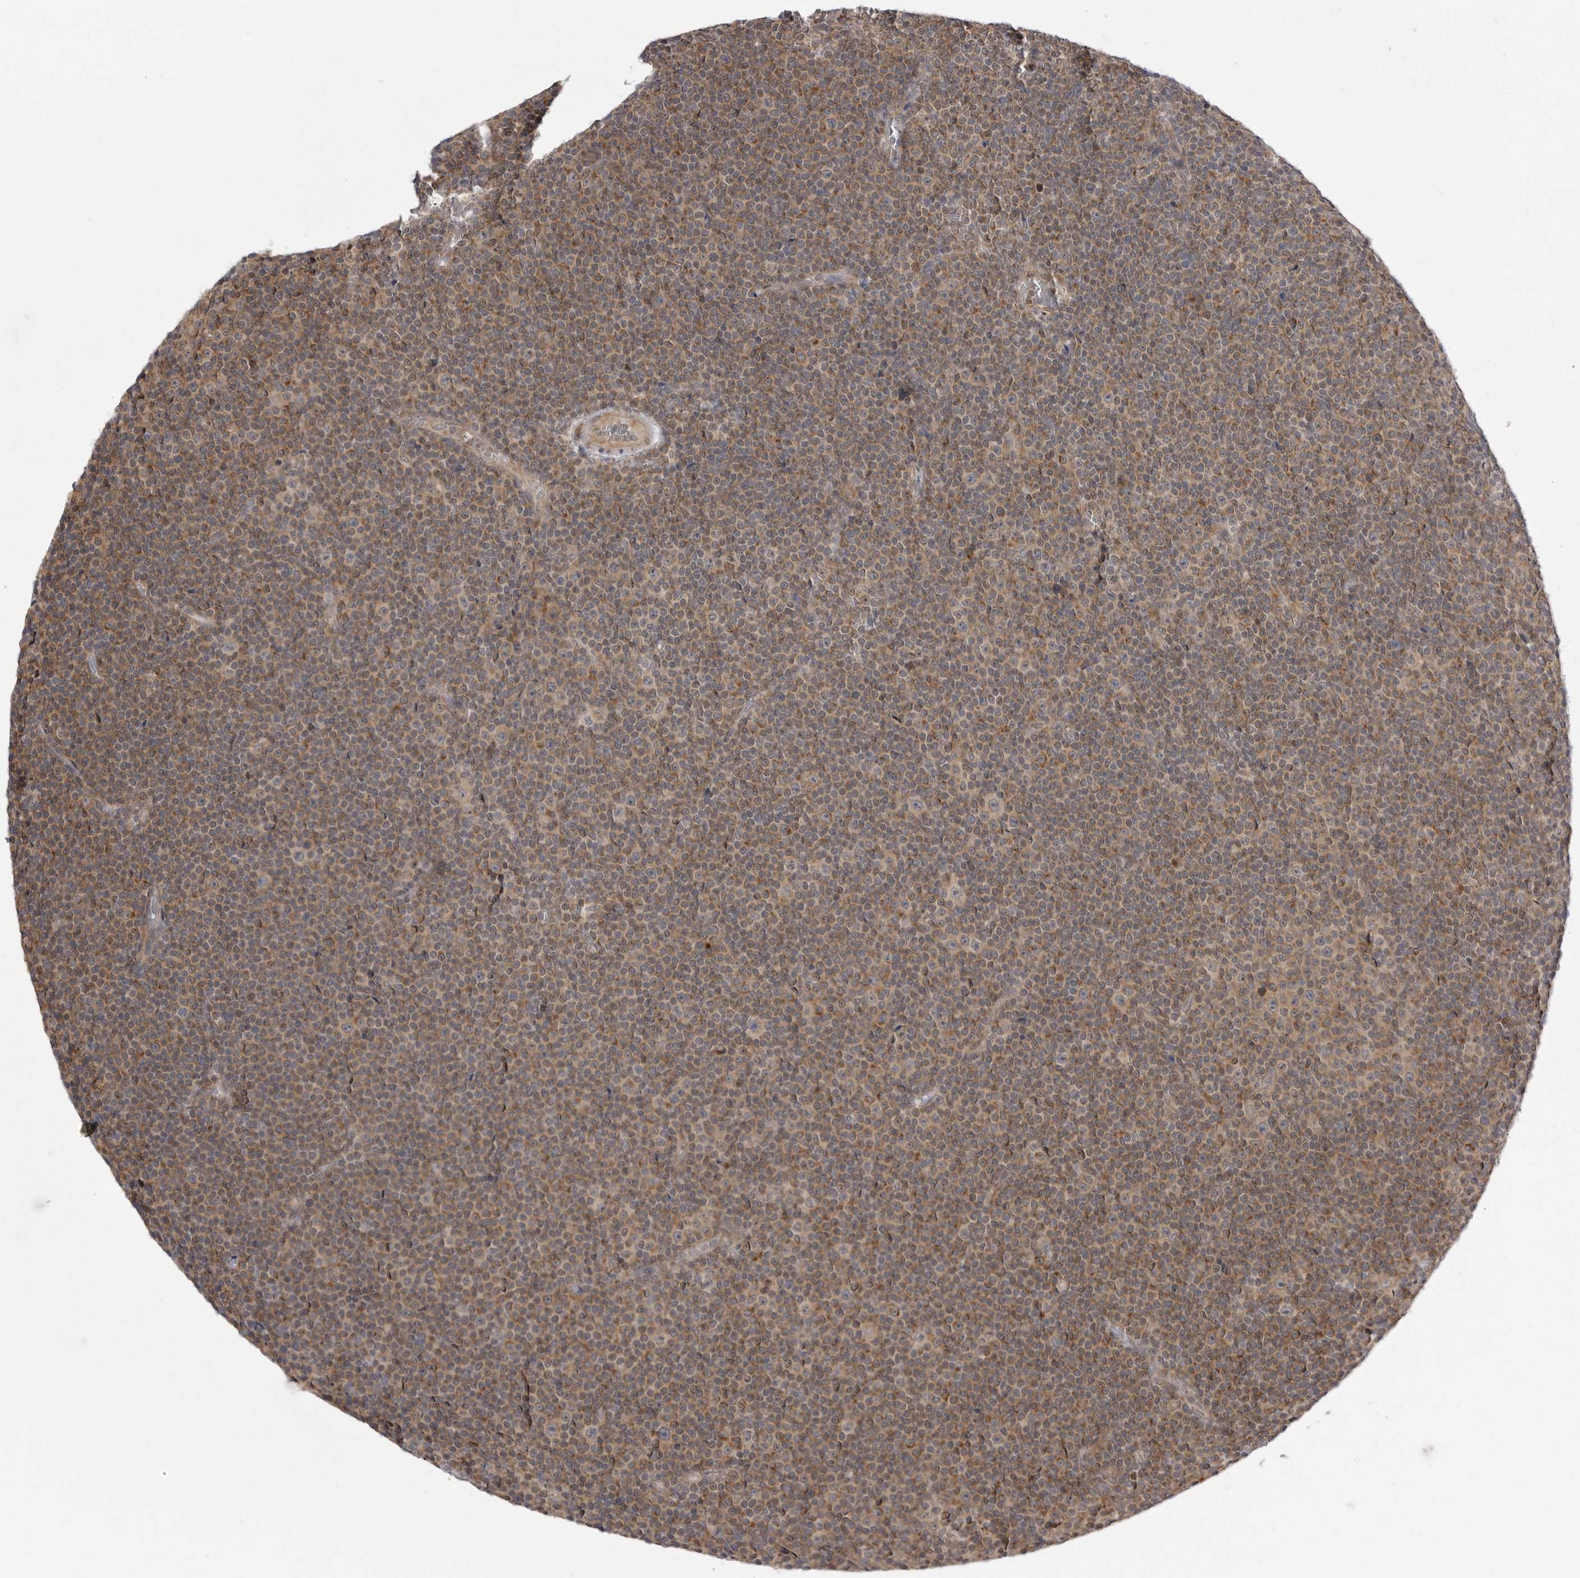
{"staining": {"intensity": "moderate", "quantity": ">75%", "location": "cytoplasmic/membranous"}, "tissue": "lymphoma", "cell_type": "Tumor cells", "image_type": "cancer", "snomed": [{"axis": "morphology", "description": "Malignant lymphoma, non-Hodgkin's type, Low grade"}, {"axis": "topography", "description": "Lymph node"}], "caption": "Protein staining by IHC shows moderate cytoplasmic/membranous expression in about >75% of tumor cells in lymphoma.", "gene": "CCDC18", "patient": {"sex": "female", "age": 67}}